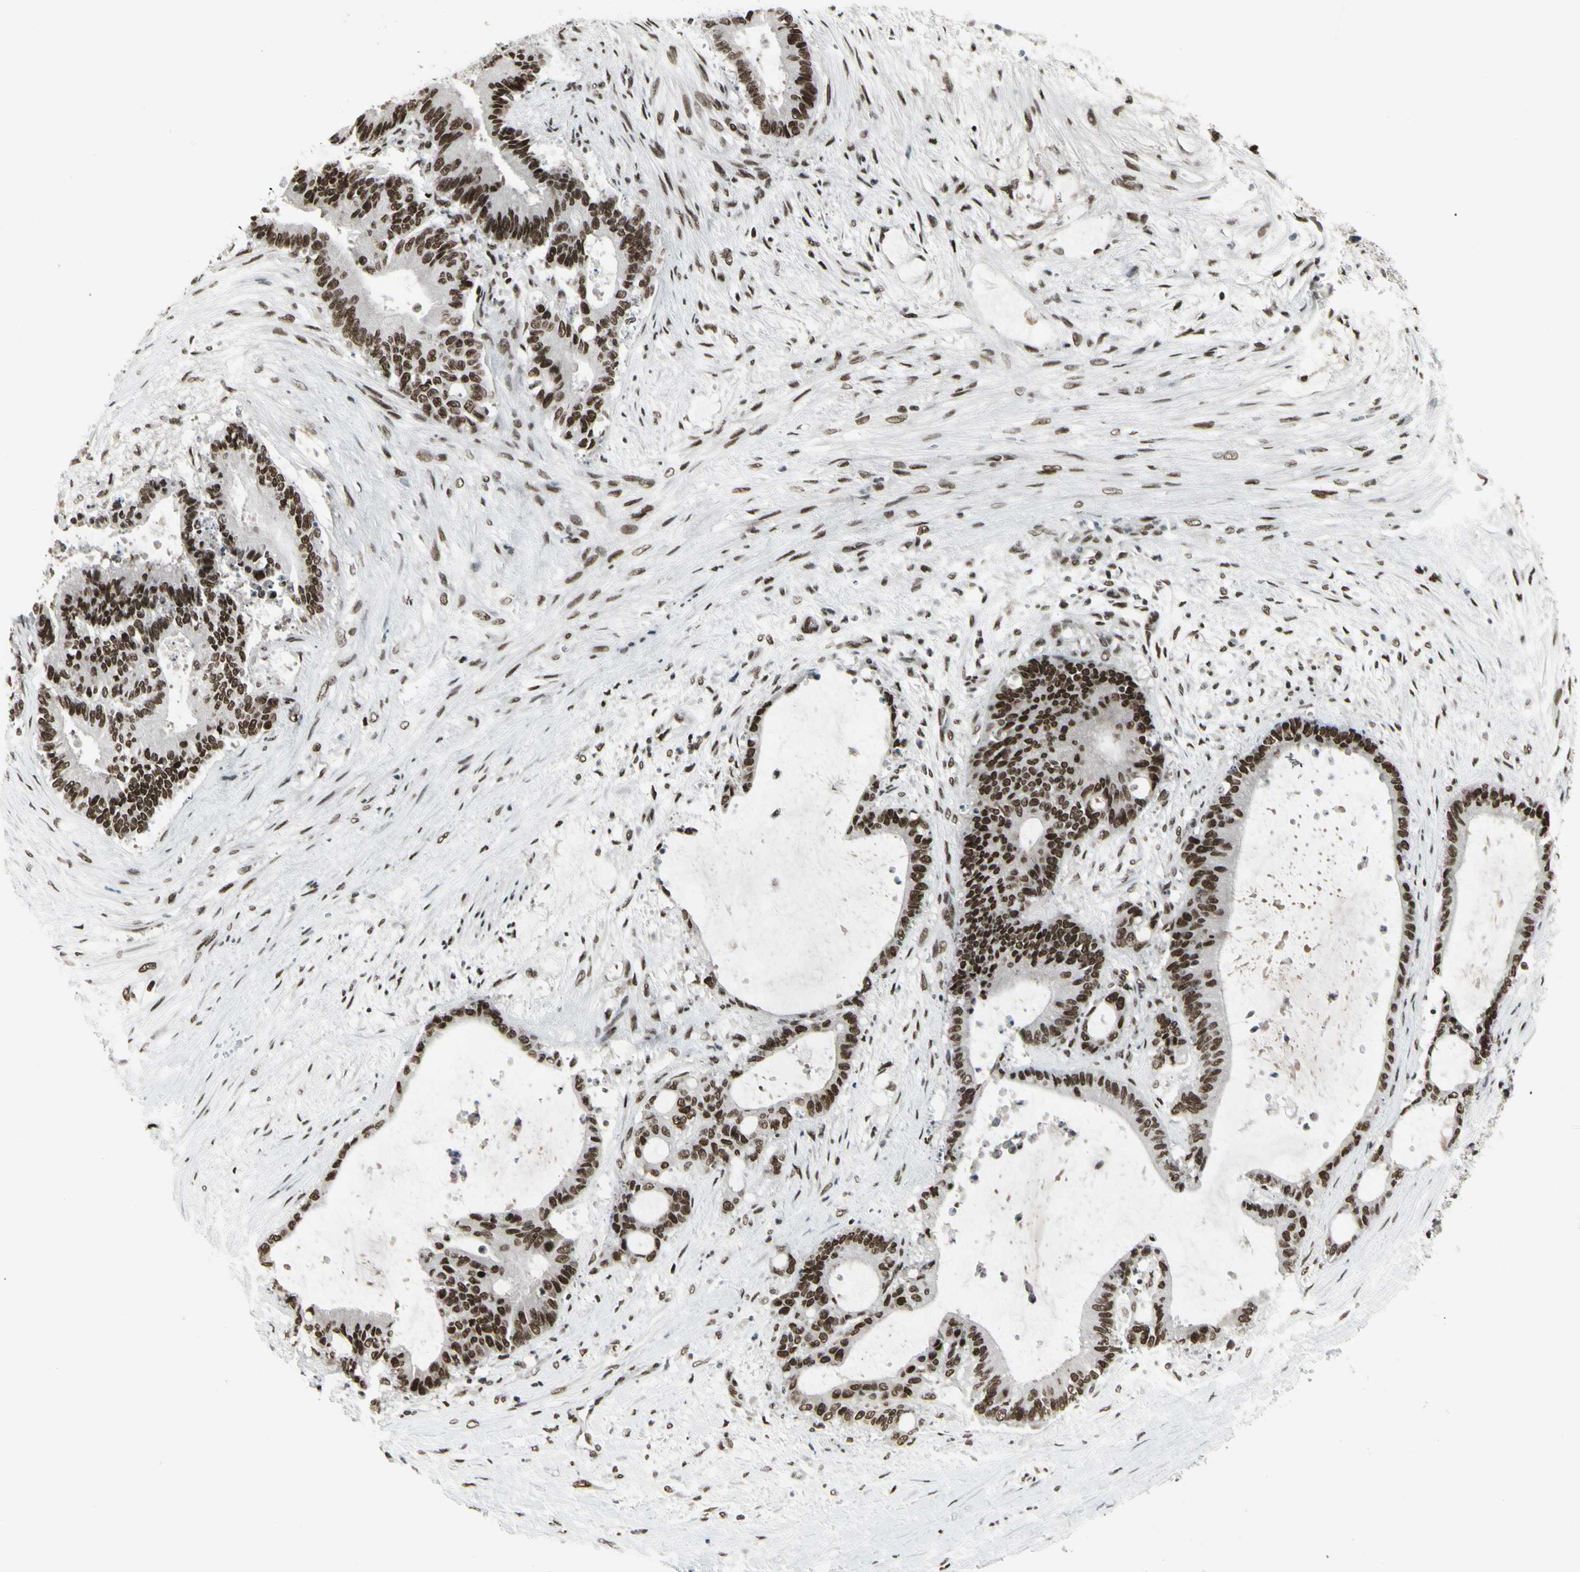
{"staining": {"intensity": "strong", "quantity": ">75%", "location": "nuclear"}, "tissue": "liver cancer", "cell_type": "Tumor cells", "image_type": "cancer", "snomed": [{"axis": "morphology", "description": "Cholangiocarcinoma"}, {"axis": "topography", "description": "Liver"}], "caption": "Liver cancer was stained to show a protein in brown. There is high levels of strong nuclear staining in about >75% of tumor cells.", "gene": "HMG20A", "patient": {"sex": "female", "age": 73}}